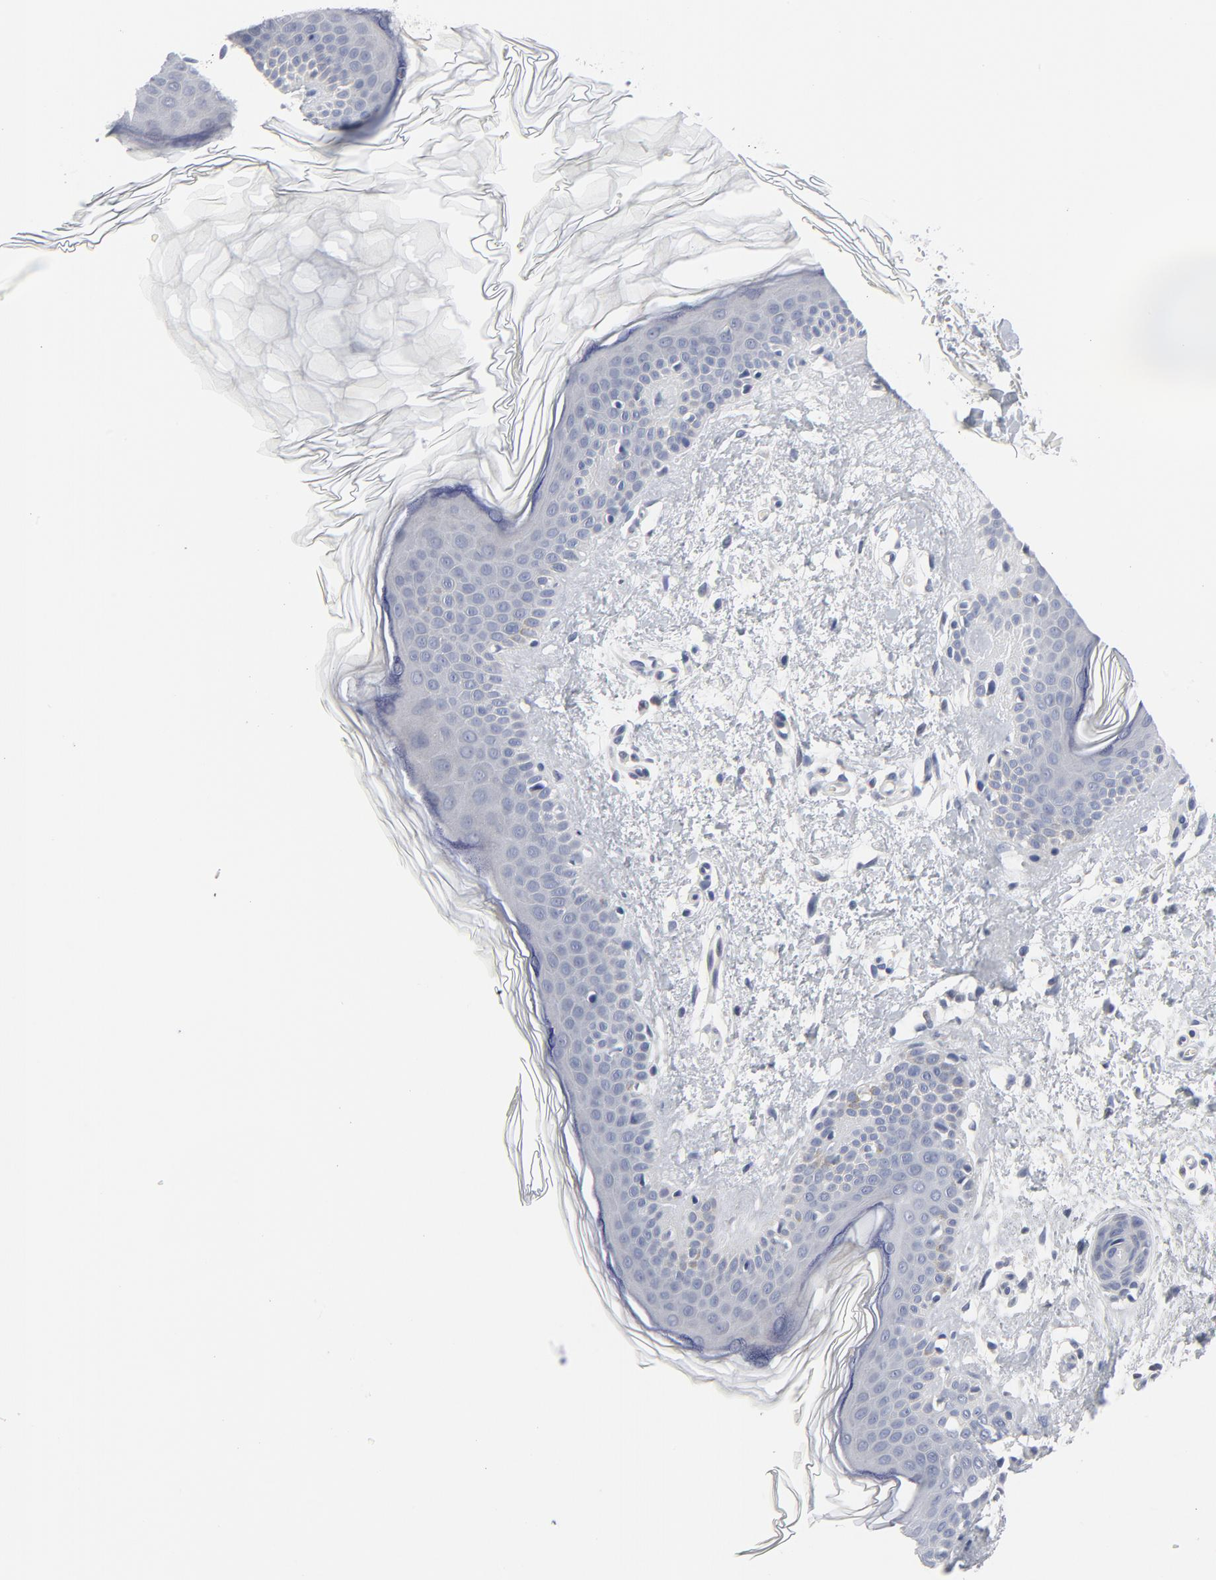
{"staining": {"intensity": "negative", "quantity": "none", "location": "none"}, "tissue": "skin", "cell_type": "Fibroblasts", "image_type": "normal", "snomed": [{"axis": "morphology", "description": "Normal tissue, NOS"}, {"axis": "topography", "description": "Skin"}], "caption": "This is an immunohistochemistry image of unremarkable human skin. There is no expression in fibroblasts.", "gene": "KCNK13", "patient": {"sex": "female", "age": 56}}